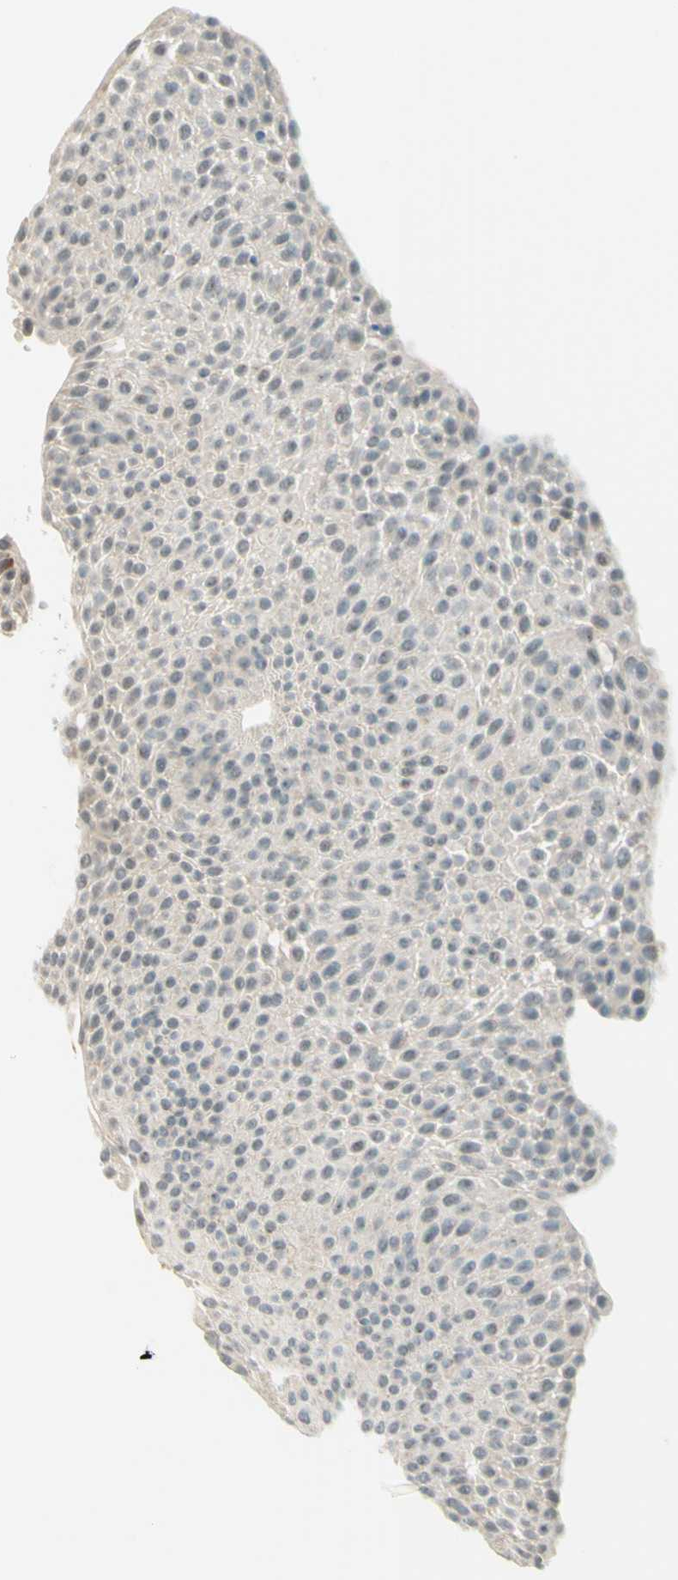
{"staining": {"intensity": "weak", "quantity": "<25%", "location": "cytoplasmic/membranous,nuclear"}, "tissue": "urothelial cancer", "cell_type": "Tumor cells", "image_type": "cancer", "snomed": [{"axis": "morphology", "description": "Urothelial carcinoma, Low grade"}, {"axis": "topography", "description": "Urinary bladder"}], "caption": "DAB (3,3'-diaminobenzidine) immunohistochemical staining of human urothelial carcinoma (low-grade) demonstrates no significant staining in tumor cells. (DAB immunohistochemistry with hematoxylin counter stain).", "gene": "JPH1", "patient": {"sex": "female", "age": 60}}